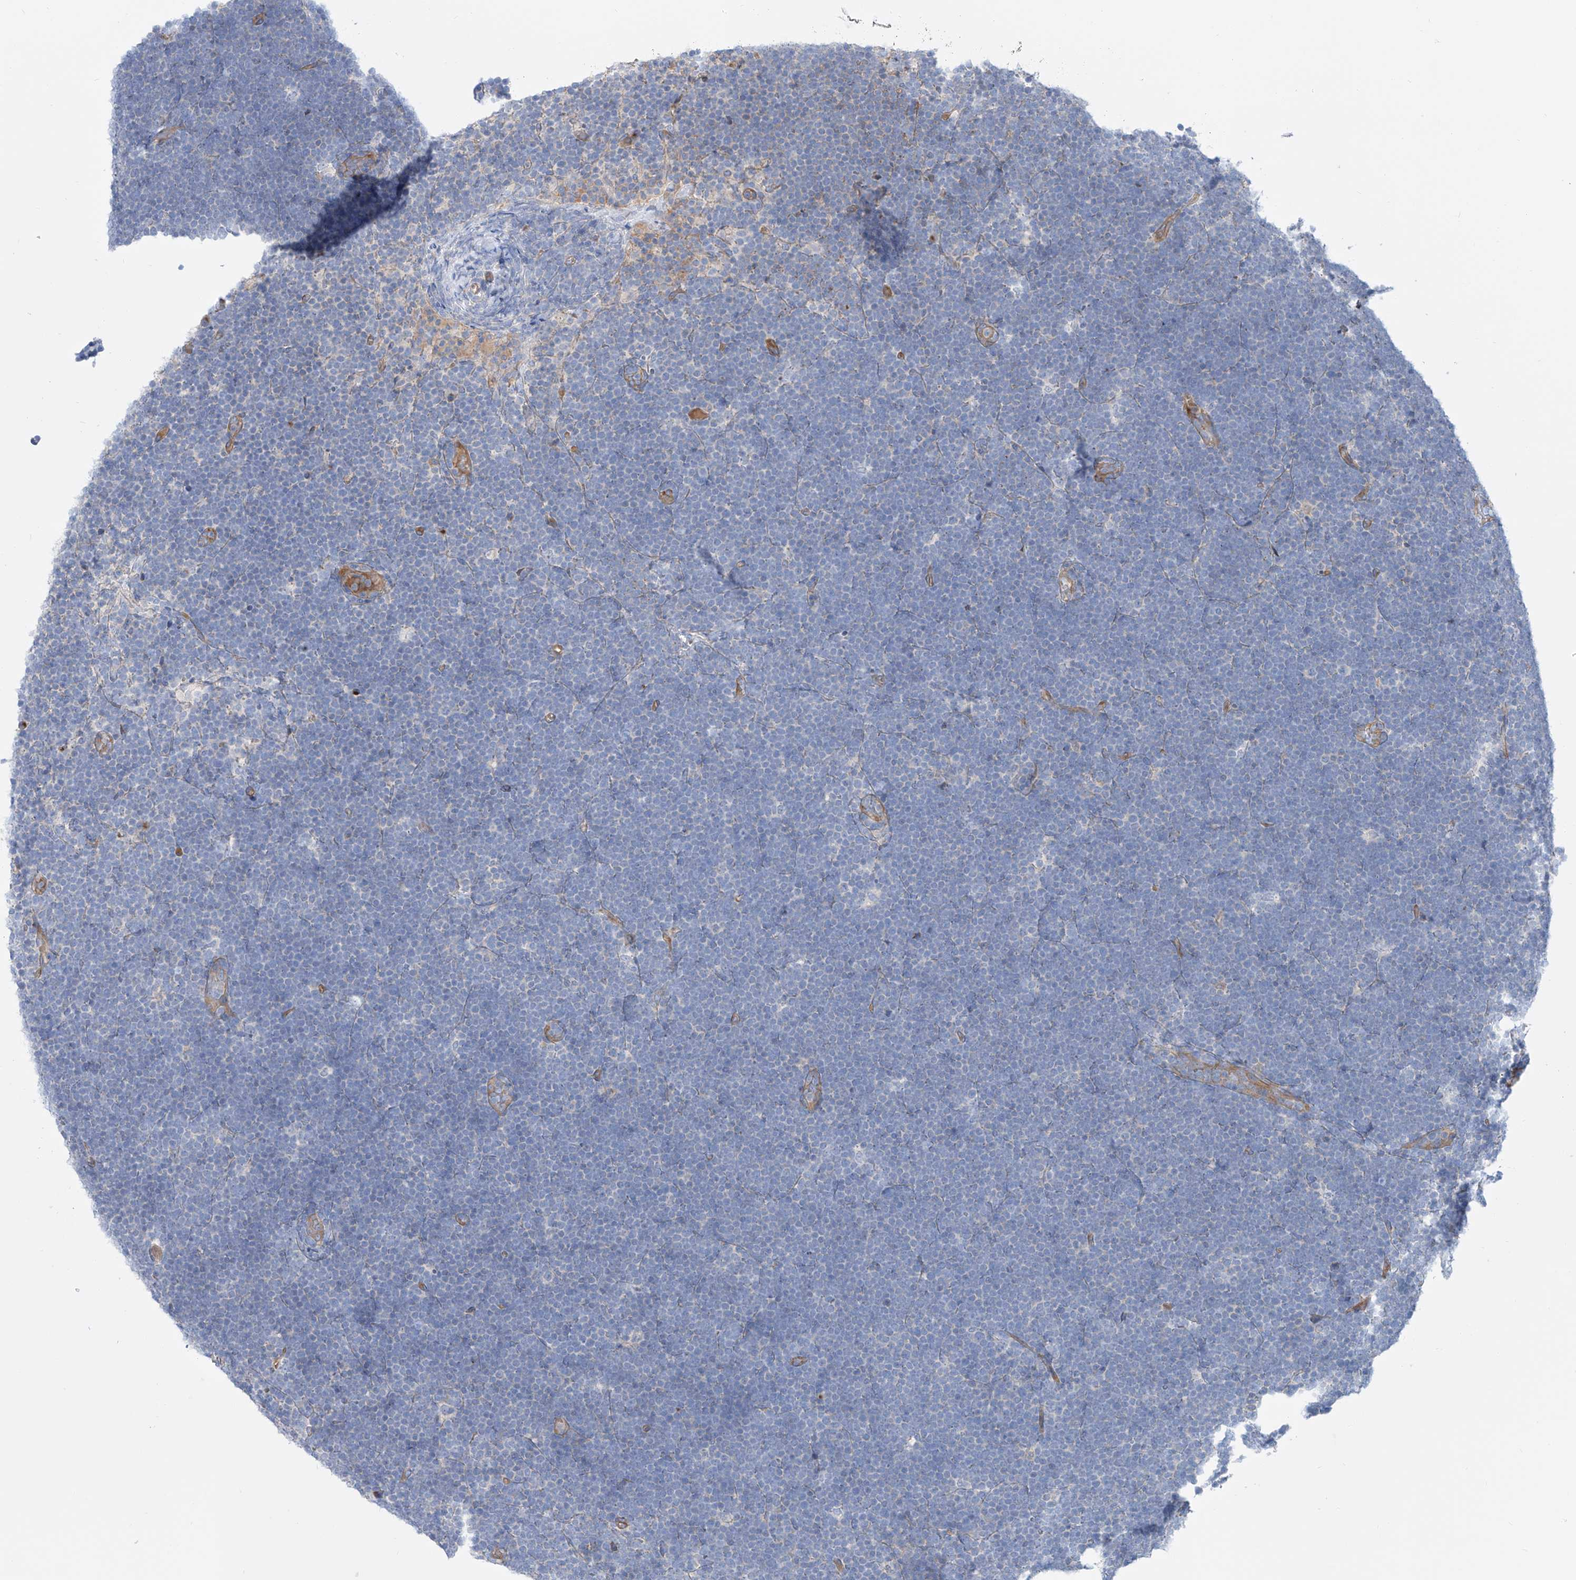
{"staining": {"intensity": "negative", "quantity": "none", "location": "none"}, "tissue": "lymphoma", "cell_type": "Tumor cells", "image_type": "cancer", "snomed": [{"axis": "morphology", "description": "Malignant lymphoma, non-Hodgkin's type, High grade"}, {"axis": "topography", "description": "Lymph node"}], "caption": "Image shows no significant protein positivity in tumor cells of high-grade malignant lymphoma, non-Hodgkin's type.", "gene": "TMEM209", "patient": {"sex": "male", "age": 13}}